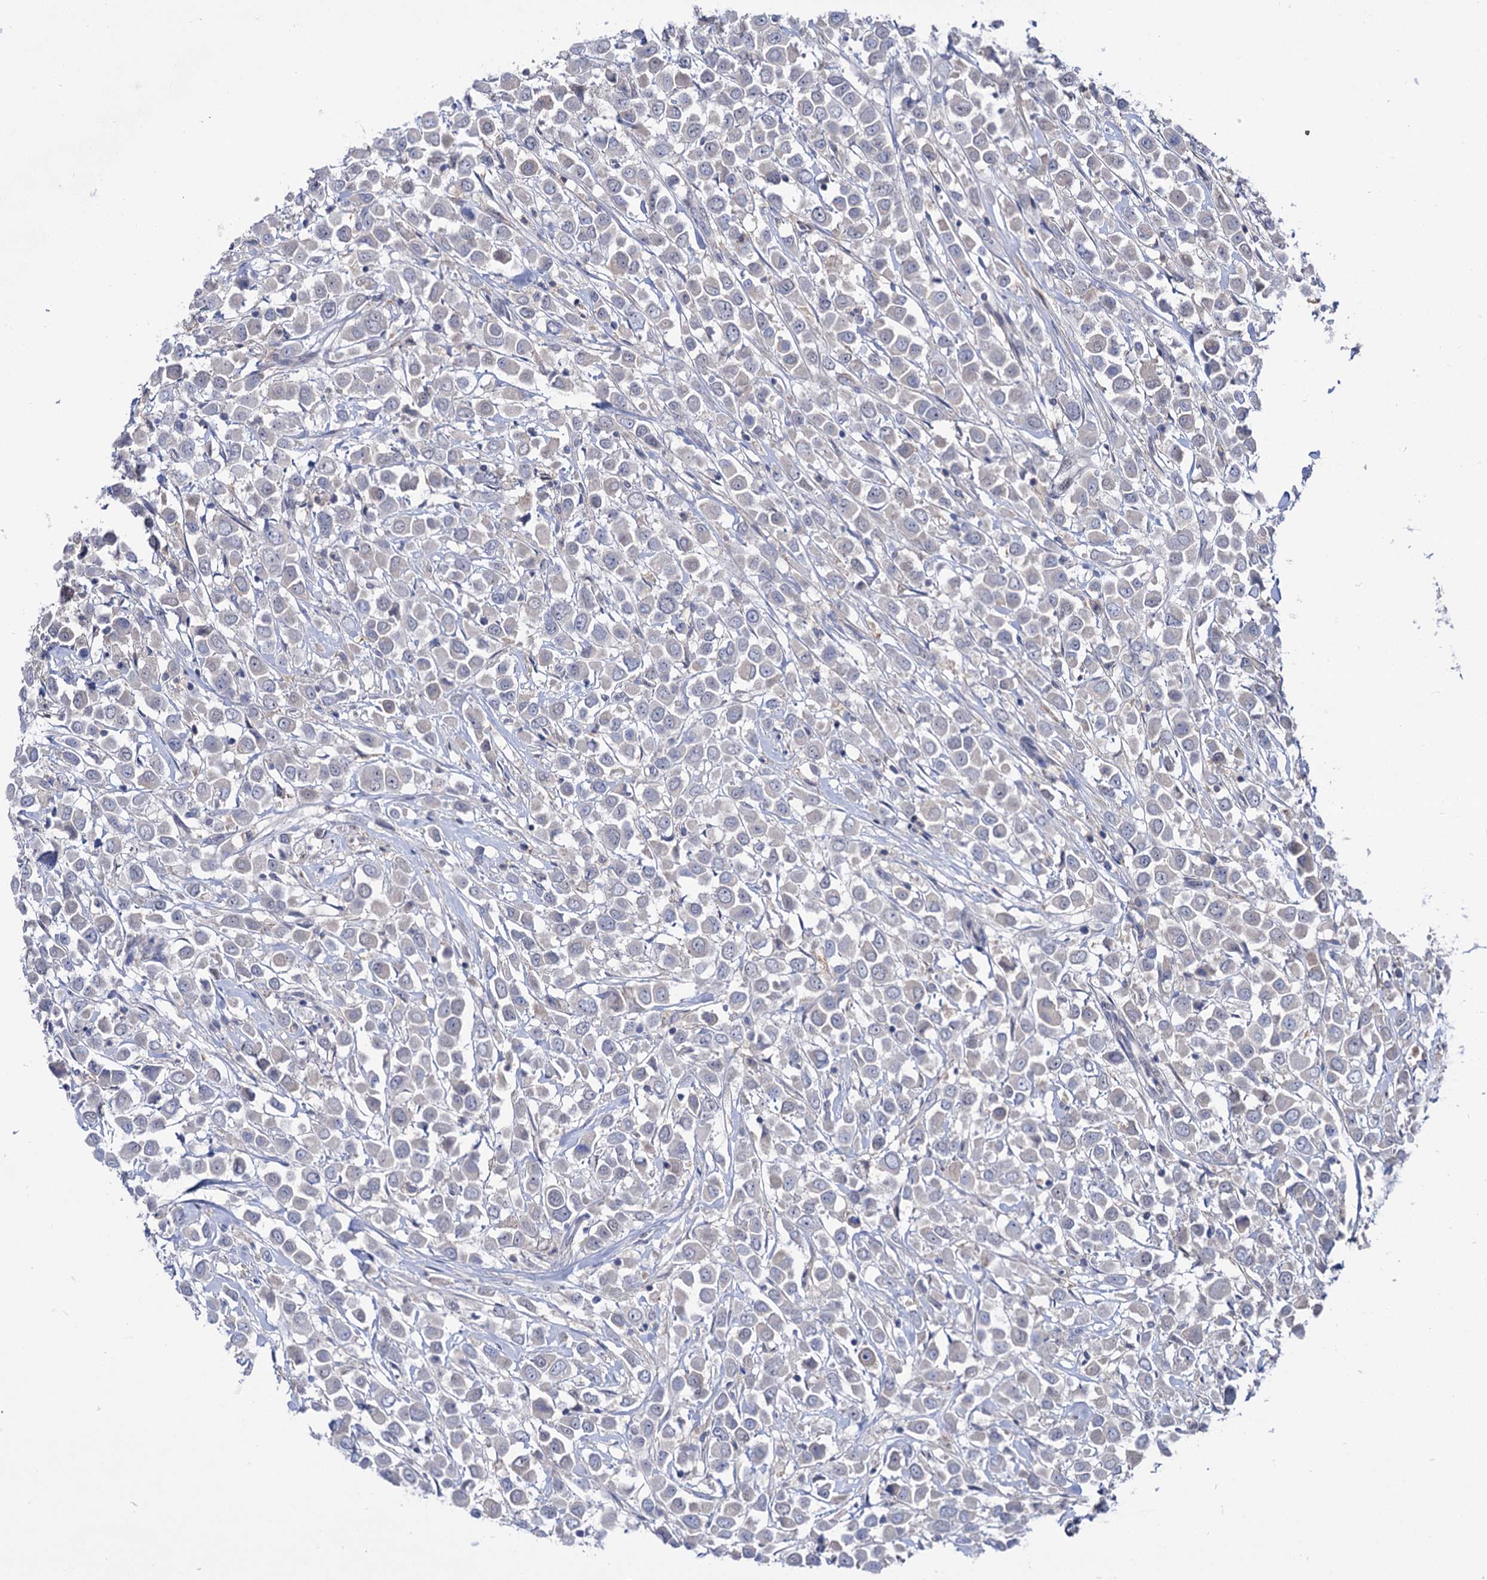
{"staining": {"intensity": "negative", "quantity": "none", "location": "none"}, "tissue": "breast cancer", "cell_type": "Tumor cells", "image_type": "cancer", "snomed": [{"axis": "morphology", "description": "Duct carcinoma"}, {"axis": "topography", "description": "Breast"}], "caption": "The immunohistochemistry (IHC) photomicrograph has no significant staining in tumor cells of breast infiltrating ductal carcinoma tissue.", "gene": "NEK10", "patient": {"sex": "female", "age": 61}}